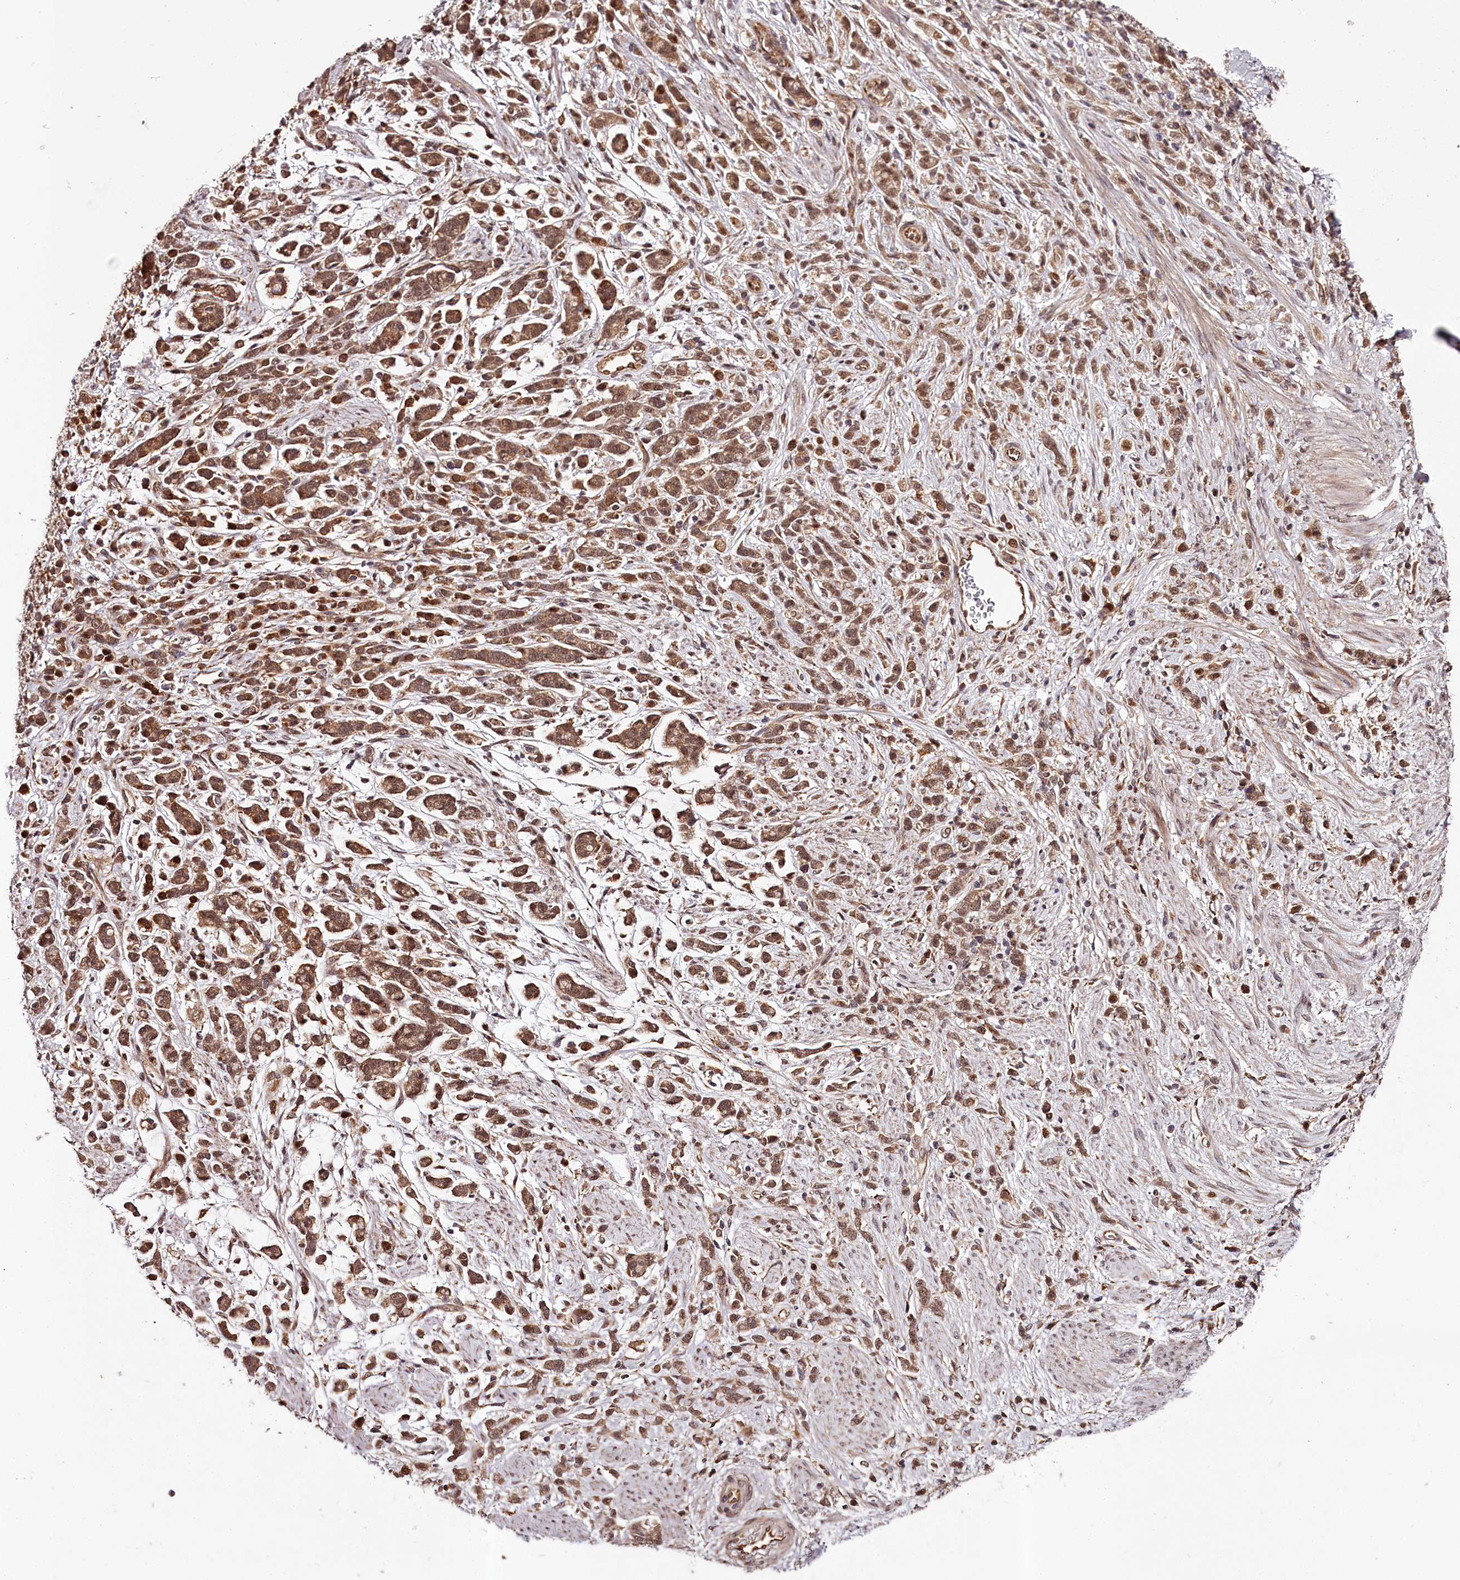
{"staining": {"intensity": "moderate", "quantity": ">75%", "location": "cytoplasmic/membranous,nuclear"}, "tissue": "stomach cancer", "cell_type": "Tumor cells", "image_type": "cancer", "snomed": [{"axis": "morphology", "description": "Adenocarcinoma, NOS"}, {"axis": "topography", "description": "Stomach"}], "caption": "Protein staining of stomach cancer (adenocarcinoma) tissue reveals moderate cytoplasmic/membranous and nuclear staining in about >75% of tumor cells.", "gene": "MAML3", "patient": {"sex": "female", "age": 60}}